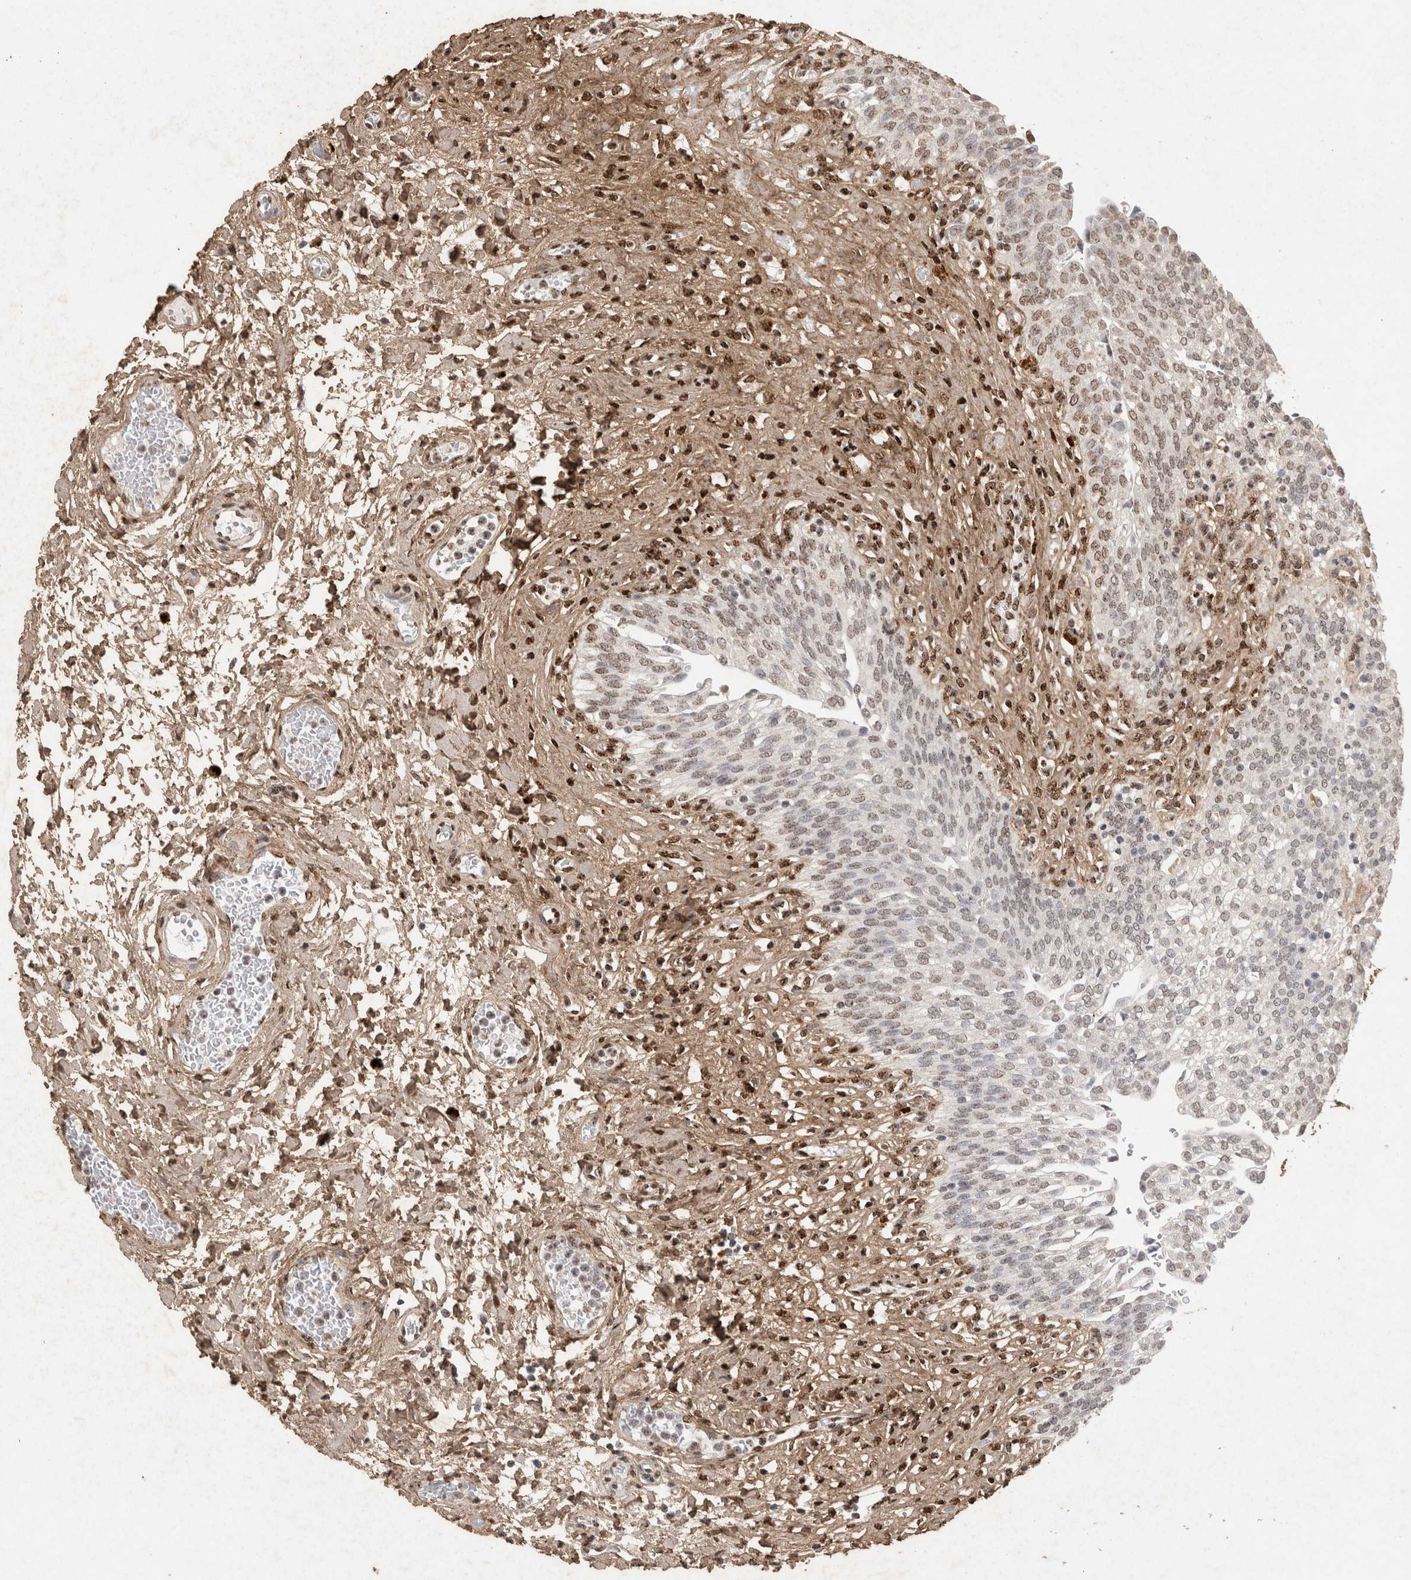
{"staining": {"intensity": "weak", "quantity": "25%-75%", "location": "nuclear"}, "tissue": "urinary bladder", "cell_type": "Urothelial cells", "image_type": "normal", "snomed": [{"axis": "morphology", "description": "Urothelial carcinoma, High grade"}, {"axis": "topography", "description": "Urinary bladder"}], "caption": "This photomicrograph demonstrates normal urinary bladder stained with immunohistochemistry to label a protein in brown. The nuclear of urothelial cells show weak positivity for the protein. Nuclei are counter-stained blue.", "gene": "C1QTNF5", "patient": {"sex": "male", "age": 46}}